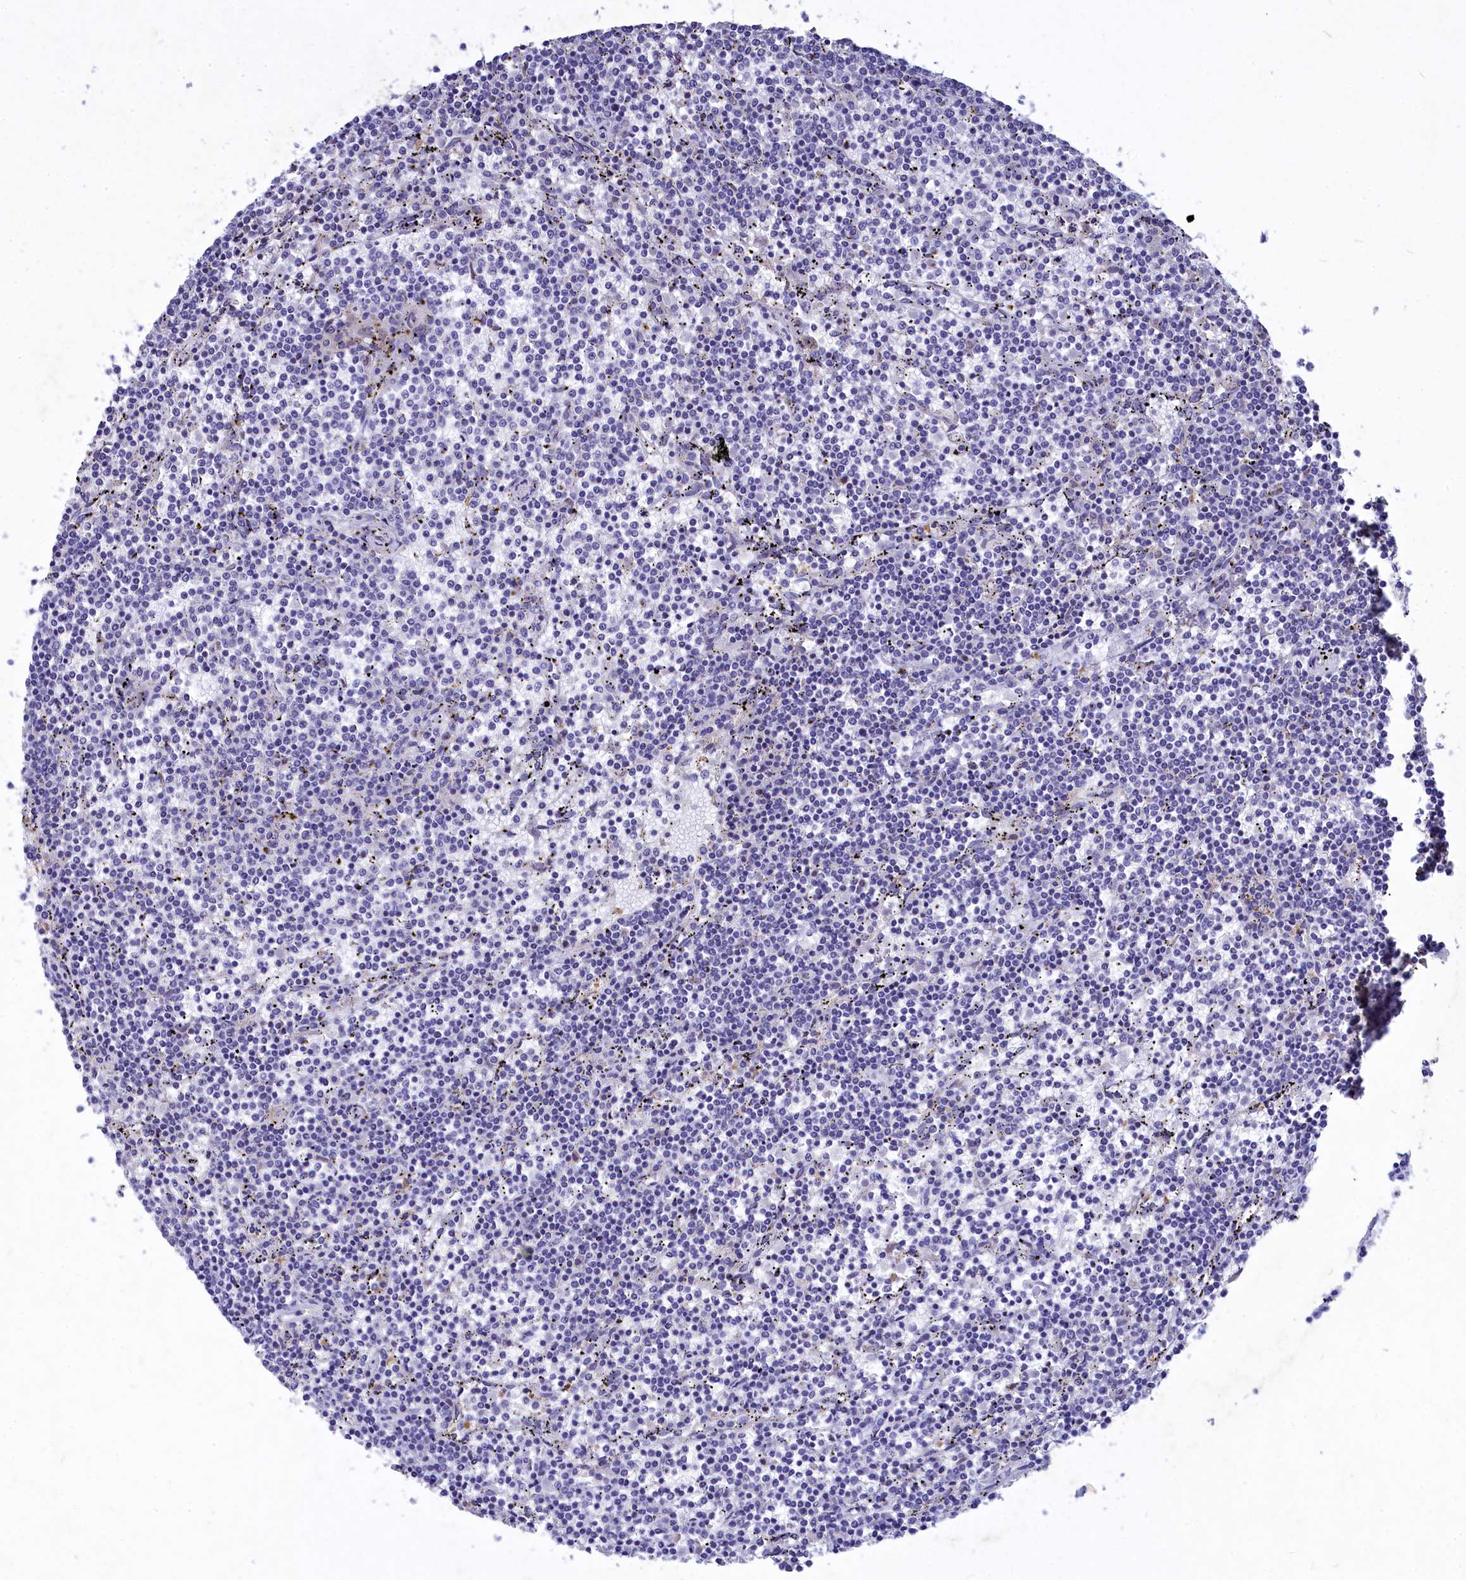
{"staining": {"intensity": "negative", "quantity": "none", "location": "none"}, "tissue": "lymphoma", "cell_type": "Tumor cells", "image_type": "cancer", "snomed": [{"axis": "morphology", "description": "Malignant lymphoma, non-Hodgkin's type, Low grade"}, {"axis": "topography", "description": "Spleen"}], "caption": "Tumor cells are negative for protein expression in human malignant lymphoma, non-Hodgkin's type (low-grade).", "gene": "DEFB119", "patient": {"sex": "female", "age": 50}}